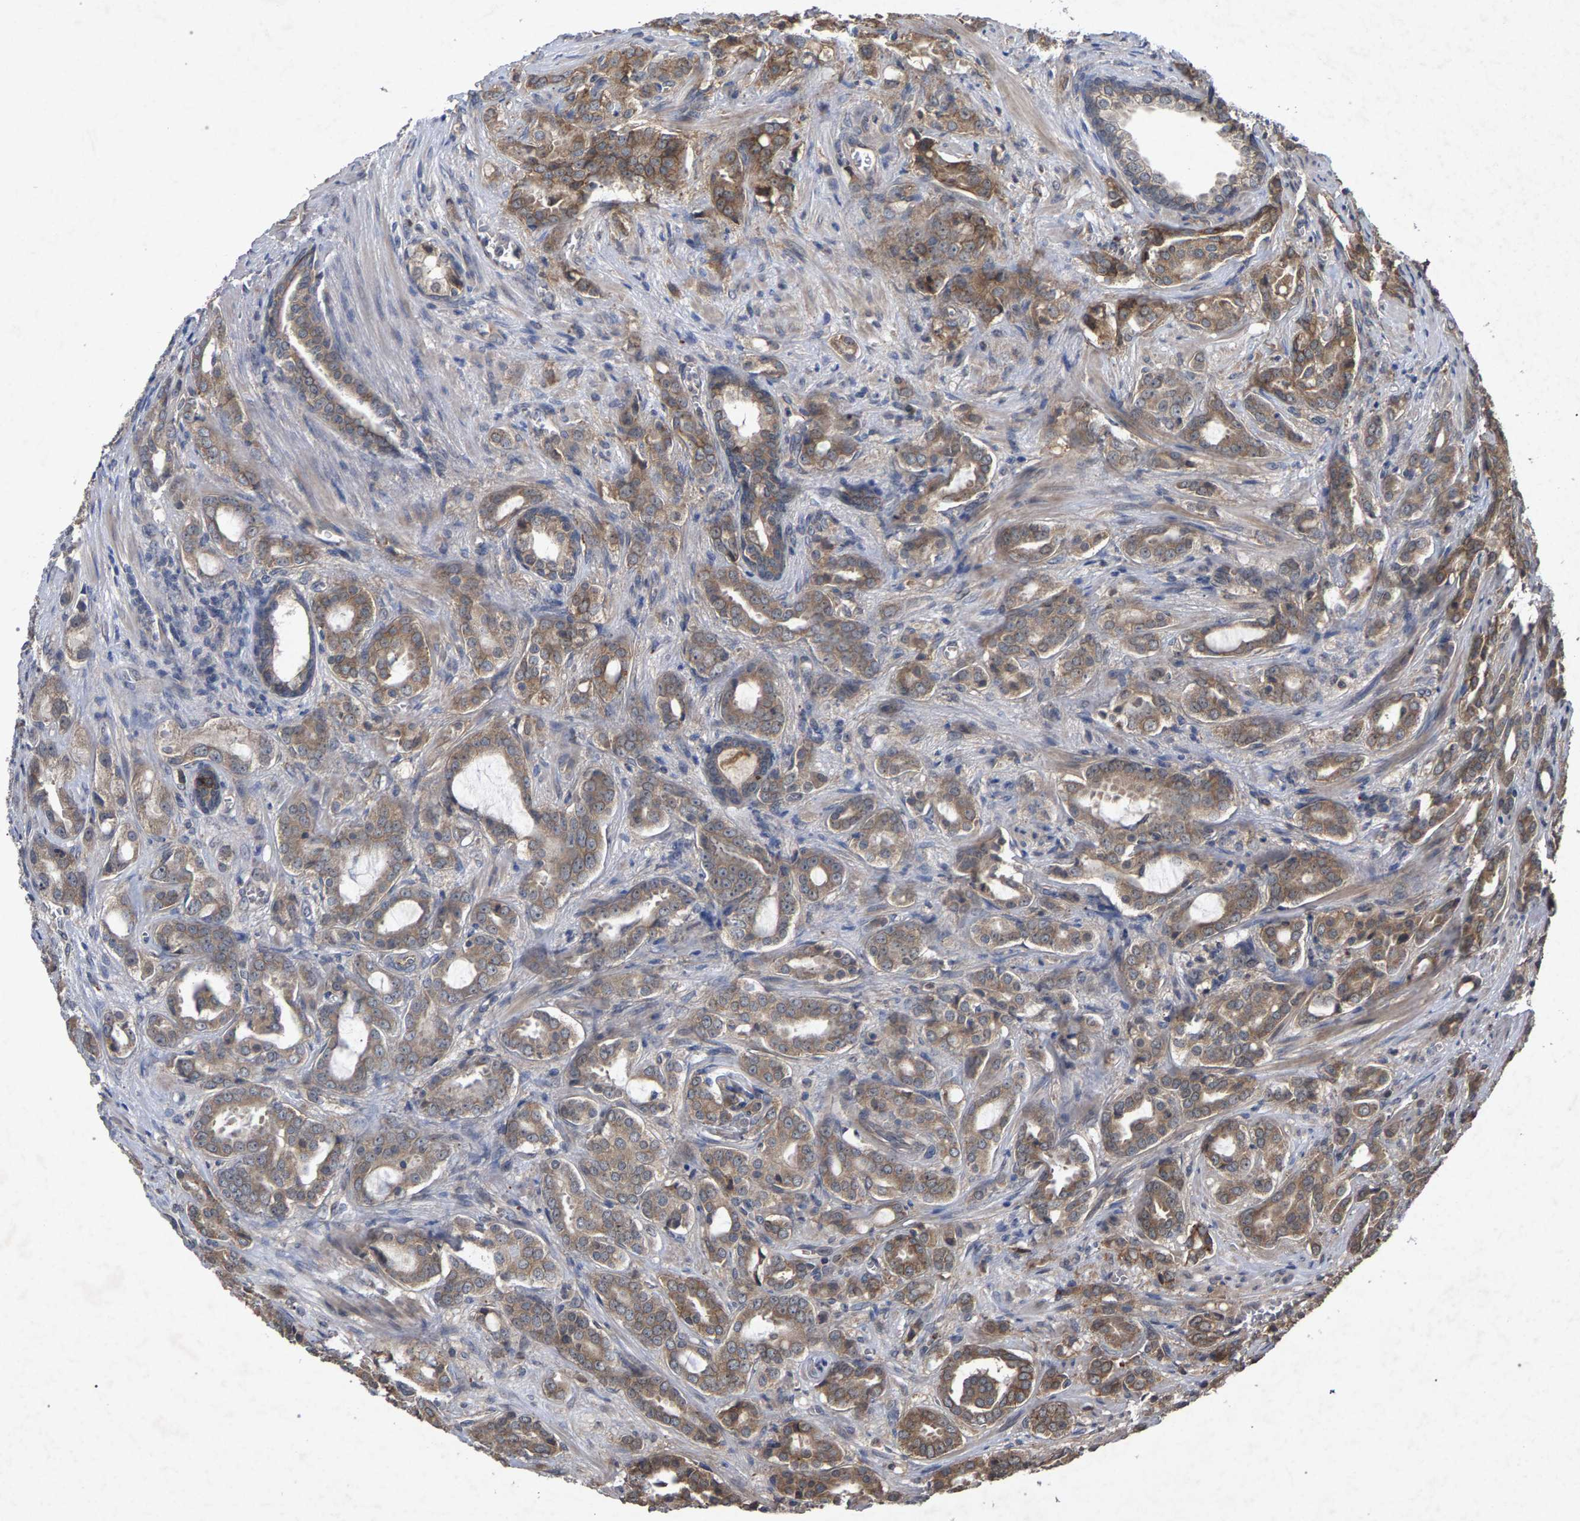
{"staining": {"intensity": "weak", "quantity": ">75%", "location": "cytoplasmic/membranous"}, "tissue": "prostate cancer", "cell_type": "Tumor cells", "image_type": "cancer", "snomed": [{"axis": "morphology", "description": "Adenocarcinoma, High grade"}, {"axis": "topography", "description": "Prostate"}], "caption": "Immunohistochemistry (IHC) photomicrograph of human prostate cancer stained for a protein (brown), which shows low levels of weak cytoplasmic/membranous staining in approximately >75% of tumor cells.", "gene": "SLC4A4", "patient": {"sex": "male", "age": 64}}